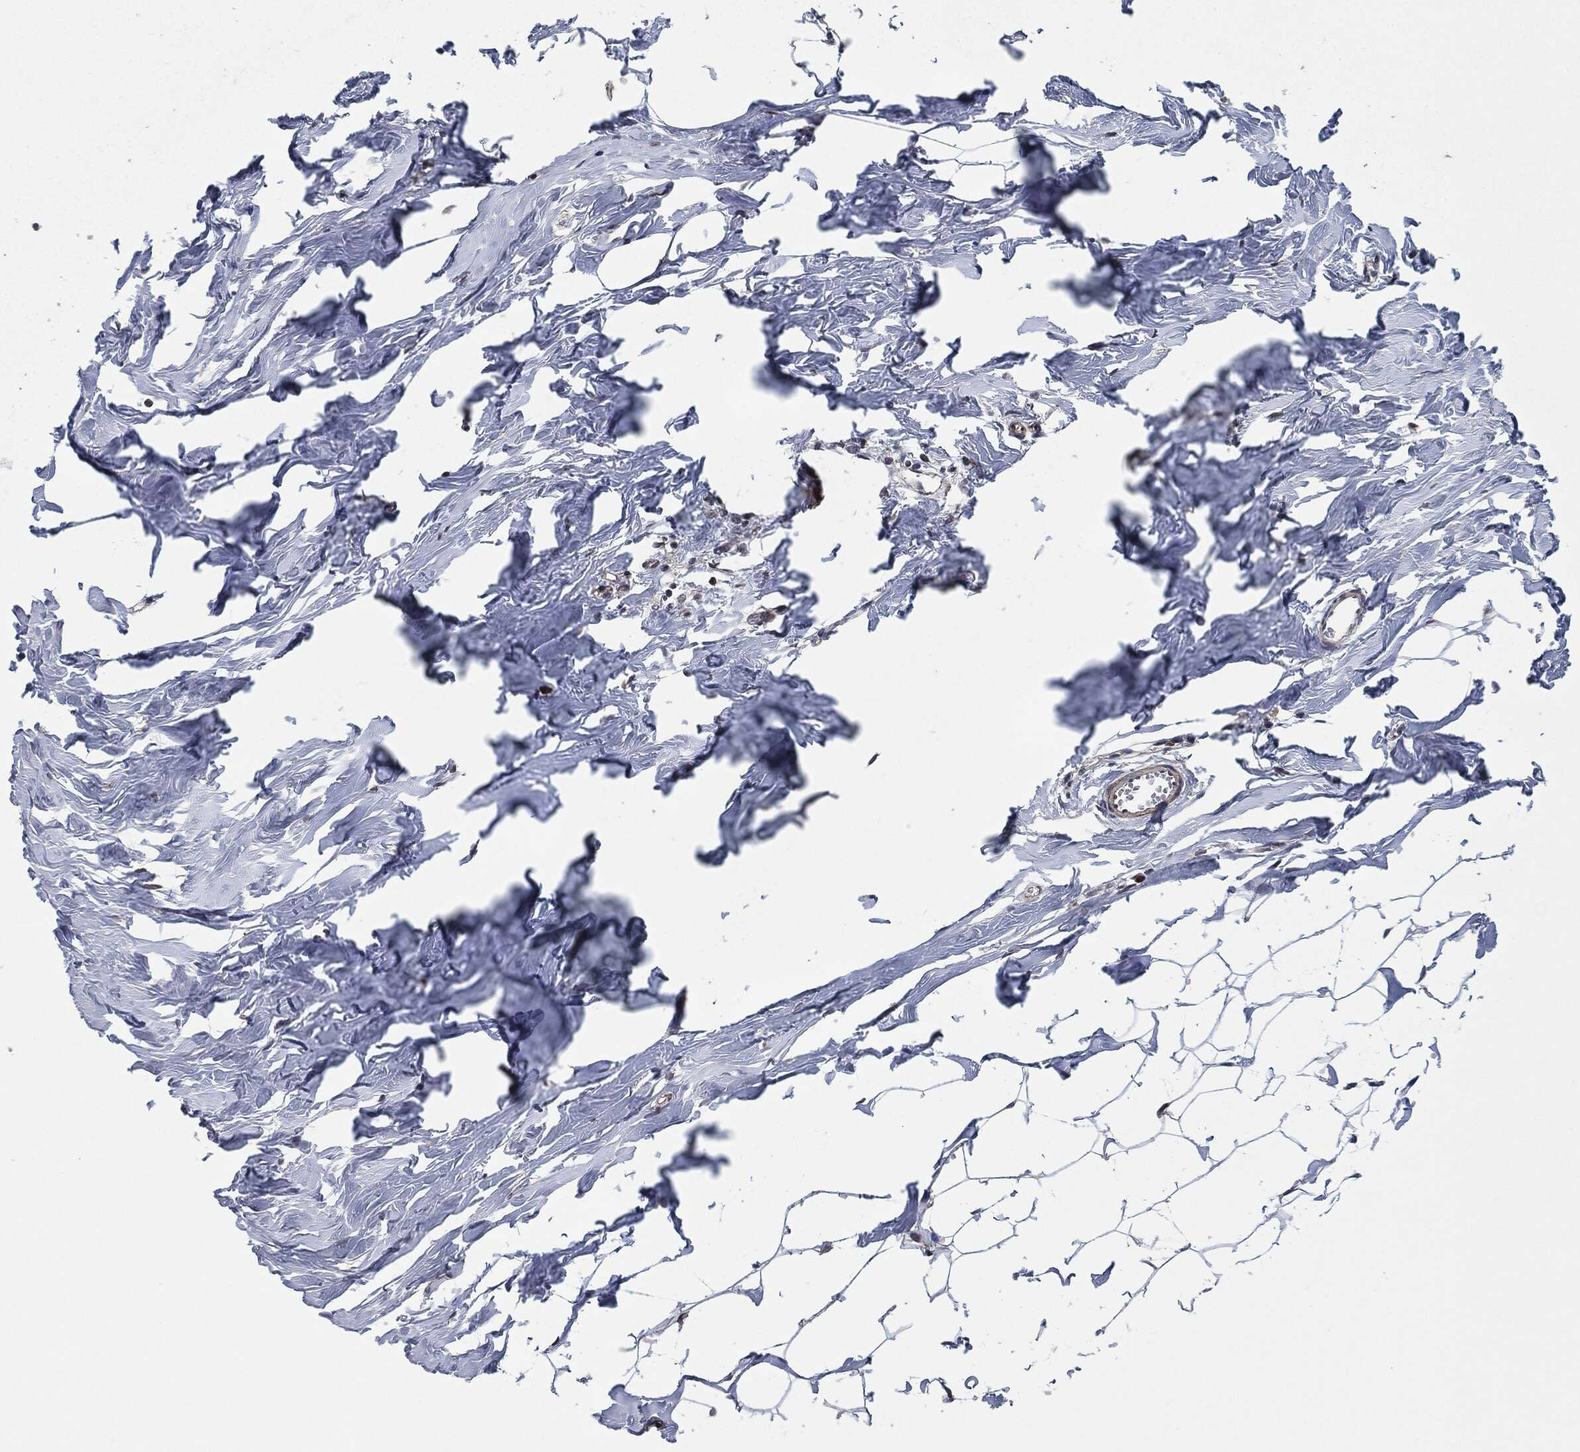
{"staining": {"intensity": "negative", "quantity": "none", "location": "none"}, "tissue": "breast", "cell_type": "Adipocytes", "image_type": "normal", "snomed": [{"axis": "morphology", "description": "Normal tissue, NOS"}, {"axis": "morphology", "description": "Lobular carcinoma, in situ"}, {"axis": "topography", "description": "Breast"}], "caption": "A micrograph of breast stained for a protein displays no brown staining in adipocytes. The staining is performed using DAB brown chromogen with nuclei counter-stained in using hematoxylin.", "gene": "UBR1", "patient": {"sex": "female", "age": 35}}